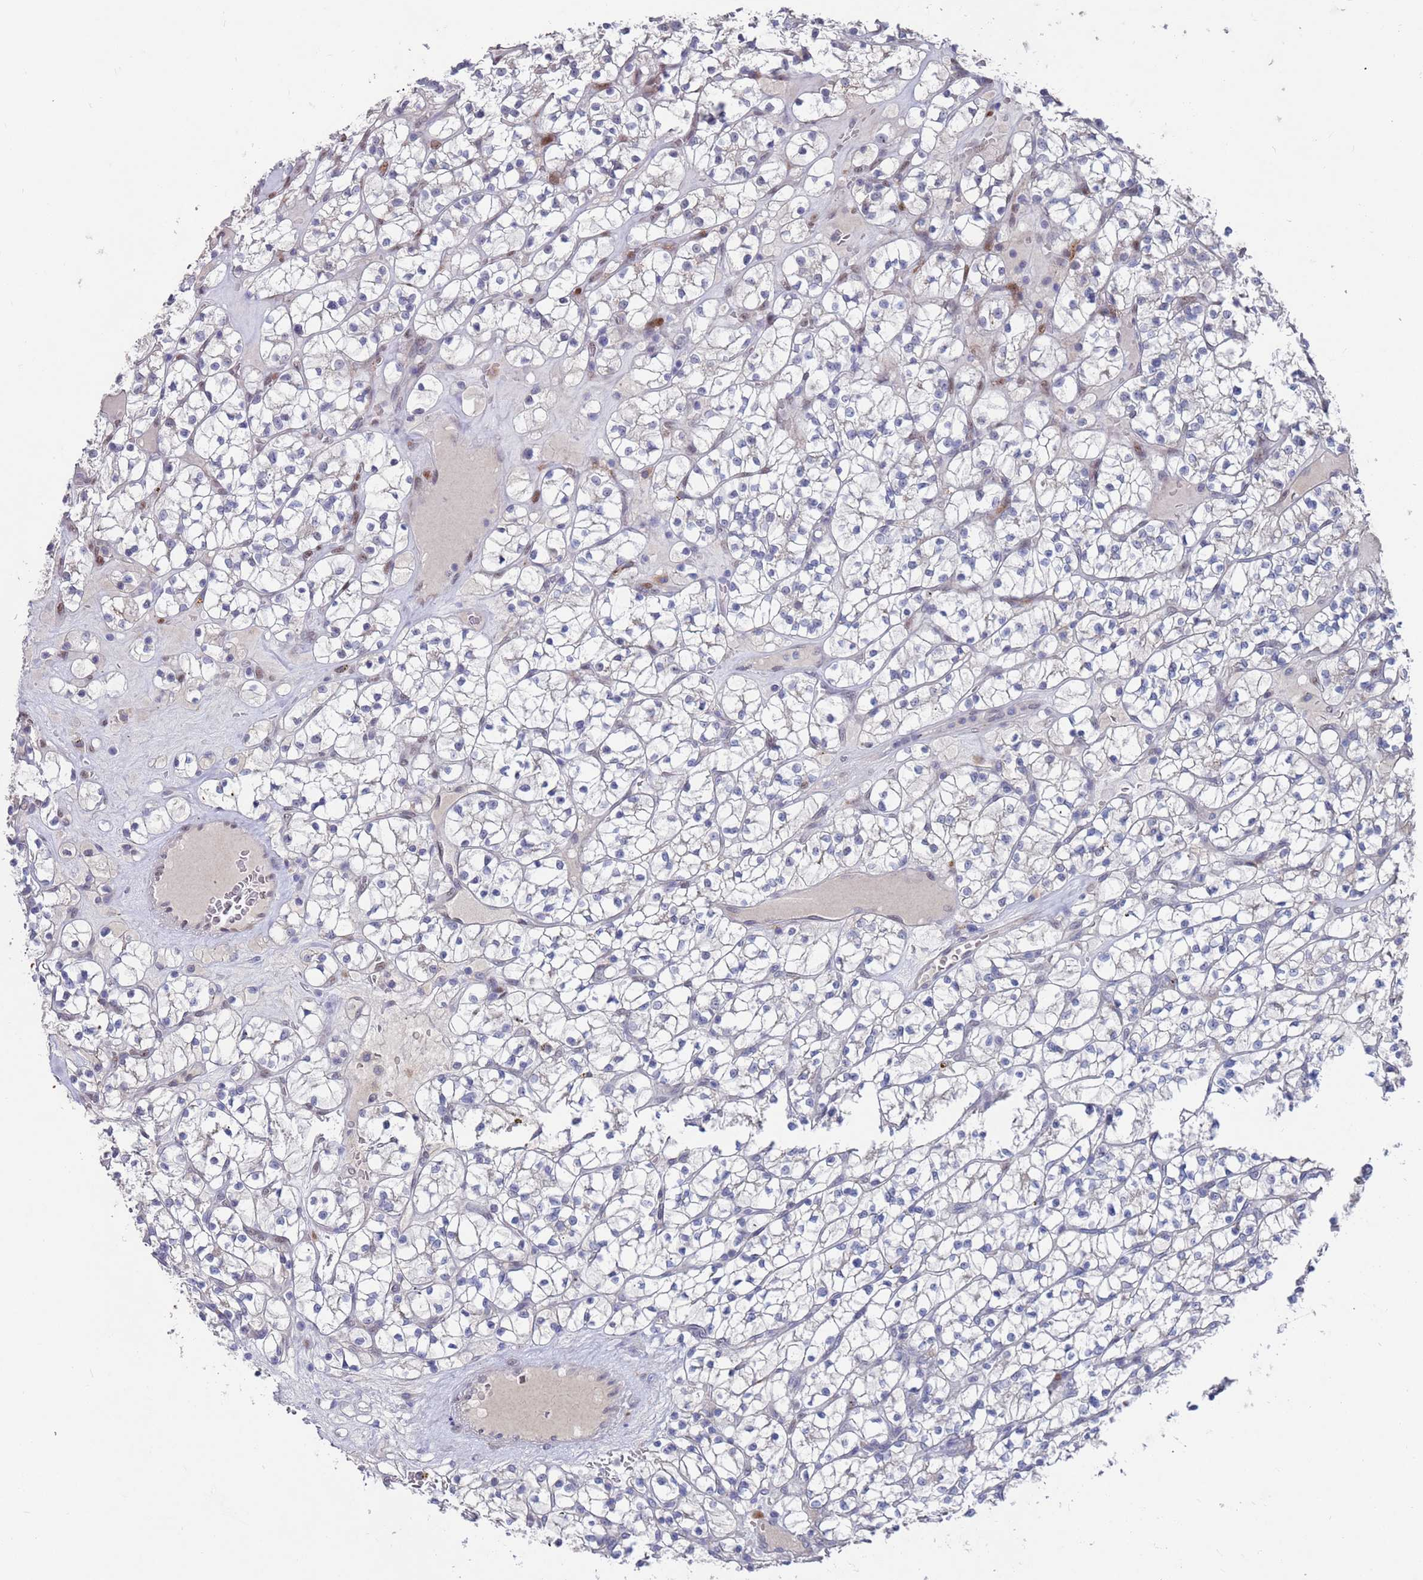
{"staining": {"intensity": "negative", "quantity": "none", "location": "none"}, "tissue": "renal cancer", "cell_type": "Tumor cells", "image_type": "cancer", "snomed": [{"axis": "morphology", "description": "Adenocarcinoma, NOS"}, {"axis": "topography", "description": "Kidney"}], "caption": "Tumor cells are negative for brown protein staining in adenocarcinoma (renal).", "gene": "FBXO27", "patient": {"sex": "female", "age": 64}}